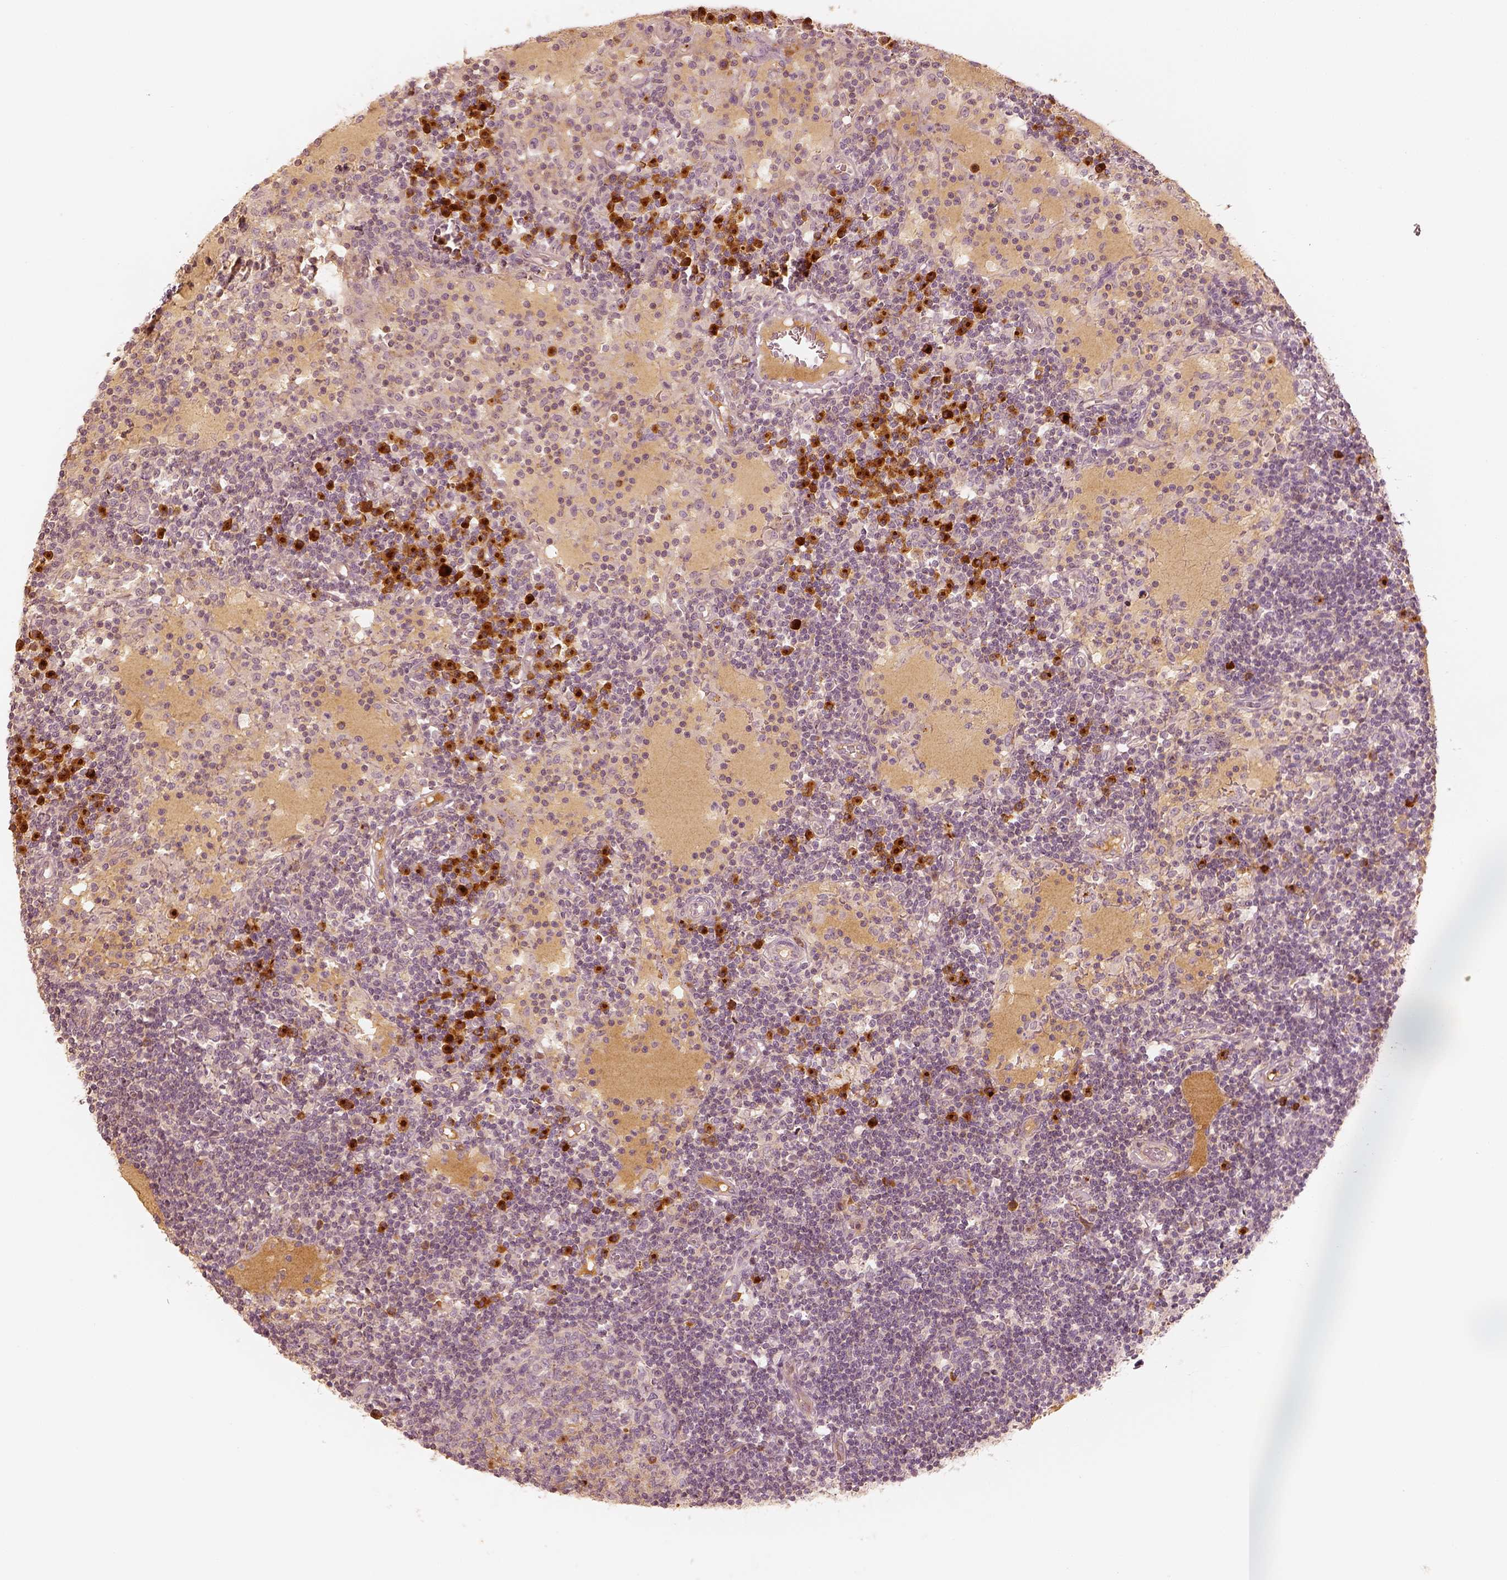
{"staining": {"intensity": "negative", "quantity": "none", "location": "none"}, "tissue": "lymph node", "cell_type": "Germinal center cells", "image_type": "normal", "snomed": [{"axis": "morphology", "description": "Normal tissue, NOS"}, {"axis": "topography", "description": "Lymph node"}], "caption": "IHC of unremarkable human lymph node demonstrates no expression in germinal center cells.", "gene": "GORASP2", "patient": {"sex": "female", "age": 72}}